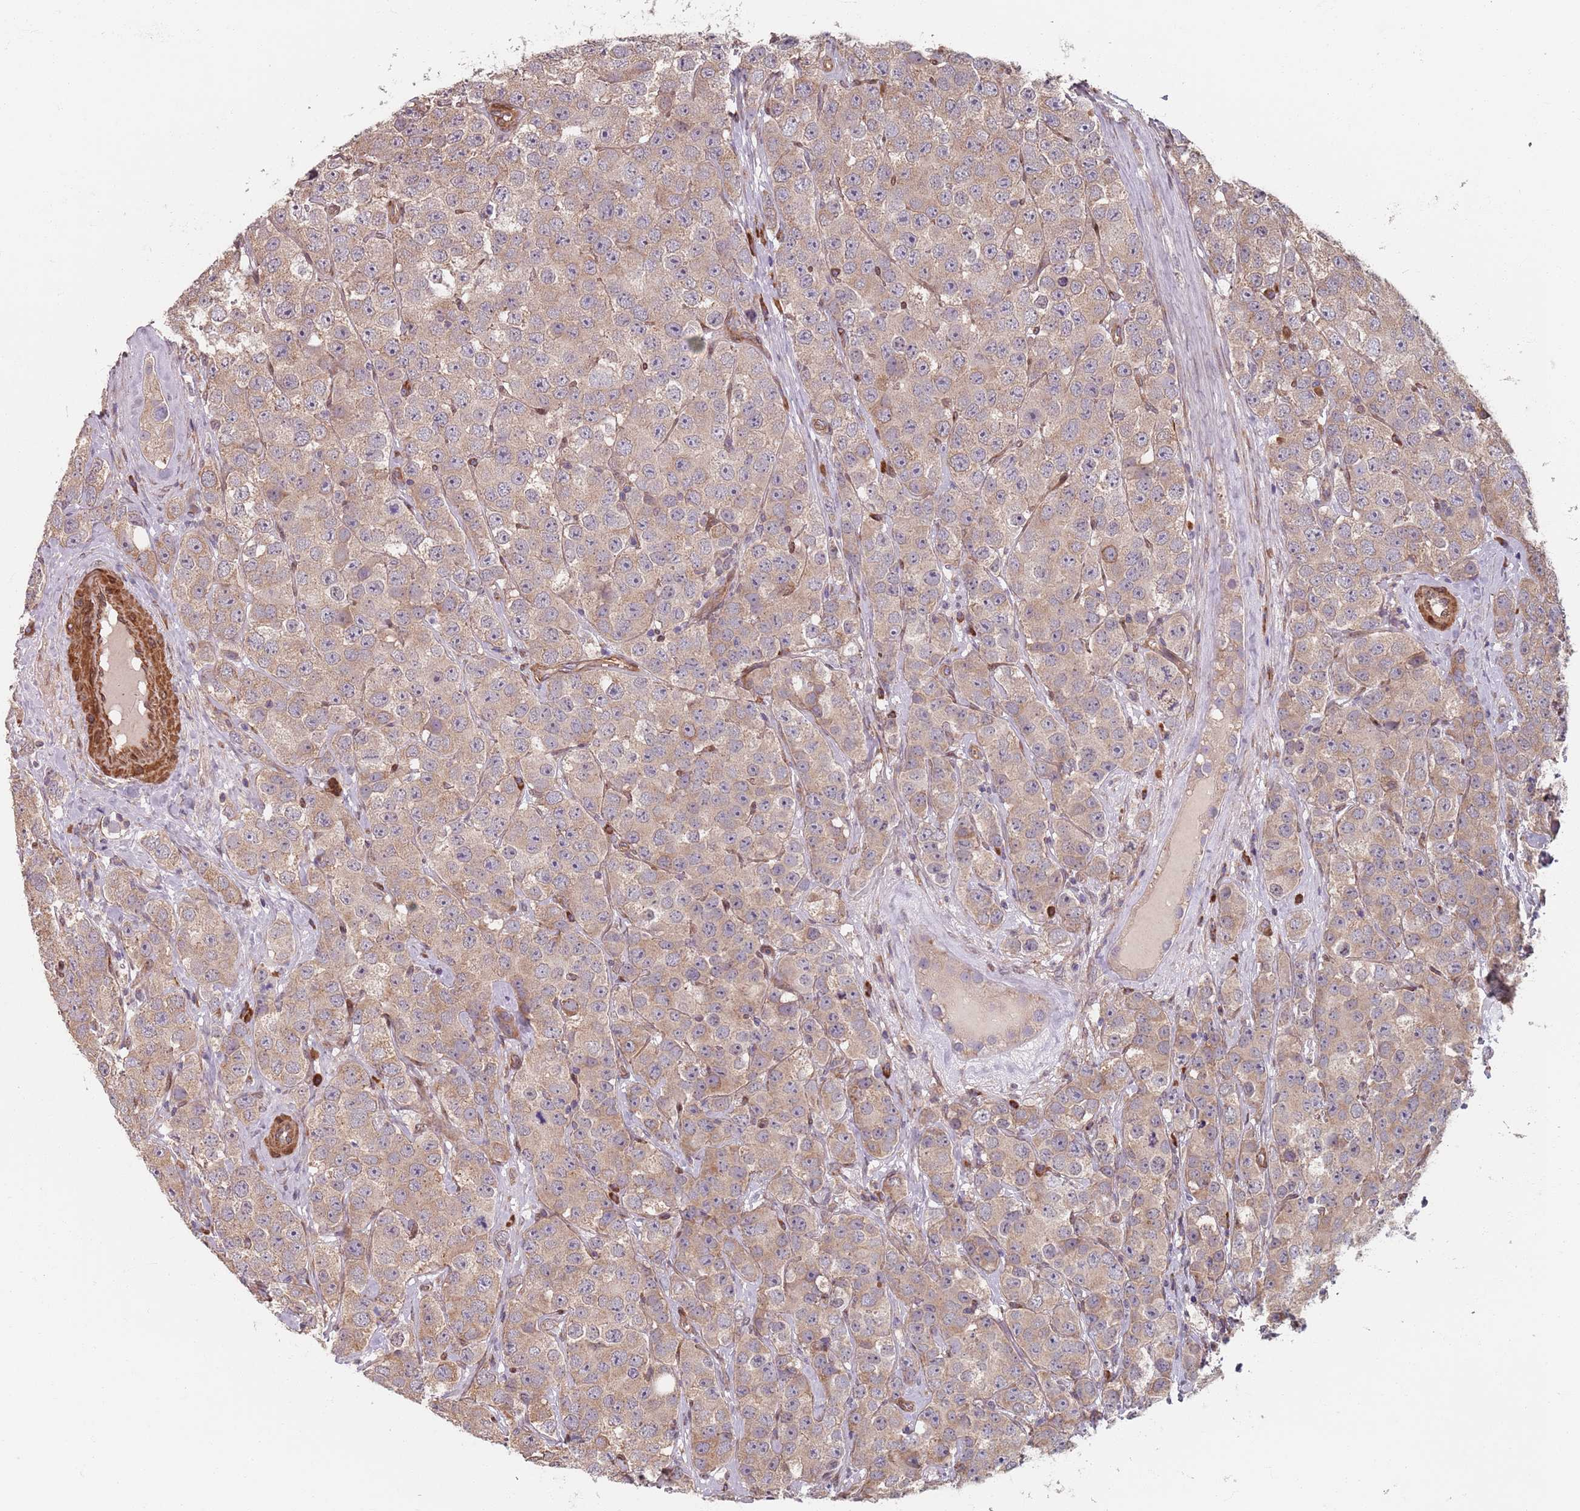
{"staining": {"intensity": "moderate", "quantity": ">75%", "location": "cytoplasmic/membranous"}, "tissue": "testis cancer", "cell_type": "Tumor cells", "image_type": "cancer", "snomed": [{"axis": "morphology", "description": "Seminoma, NOS"}, {"axis": "topography", "description": "Testis"}], "caption": "Protein staining of seminoma (testis) tissue exhibits moderate cytoplasmic/membranous positivity in approximately >75% of tumor cells.", "gene": "NOTCH3", "patient": {"sex": "male", "age": 28}}